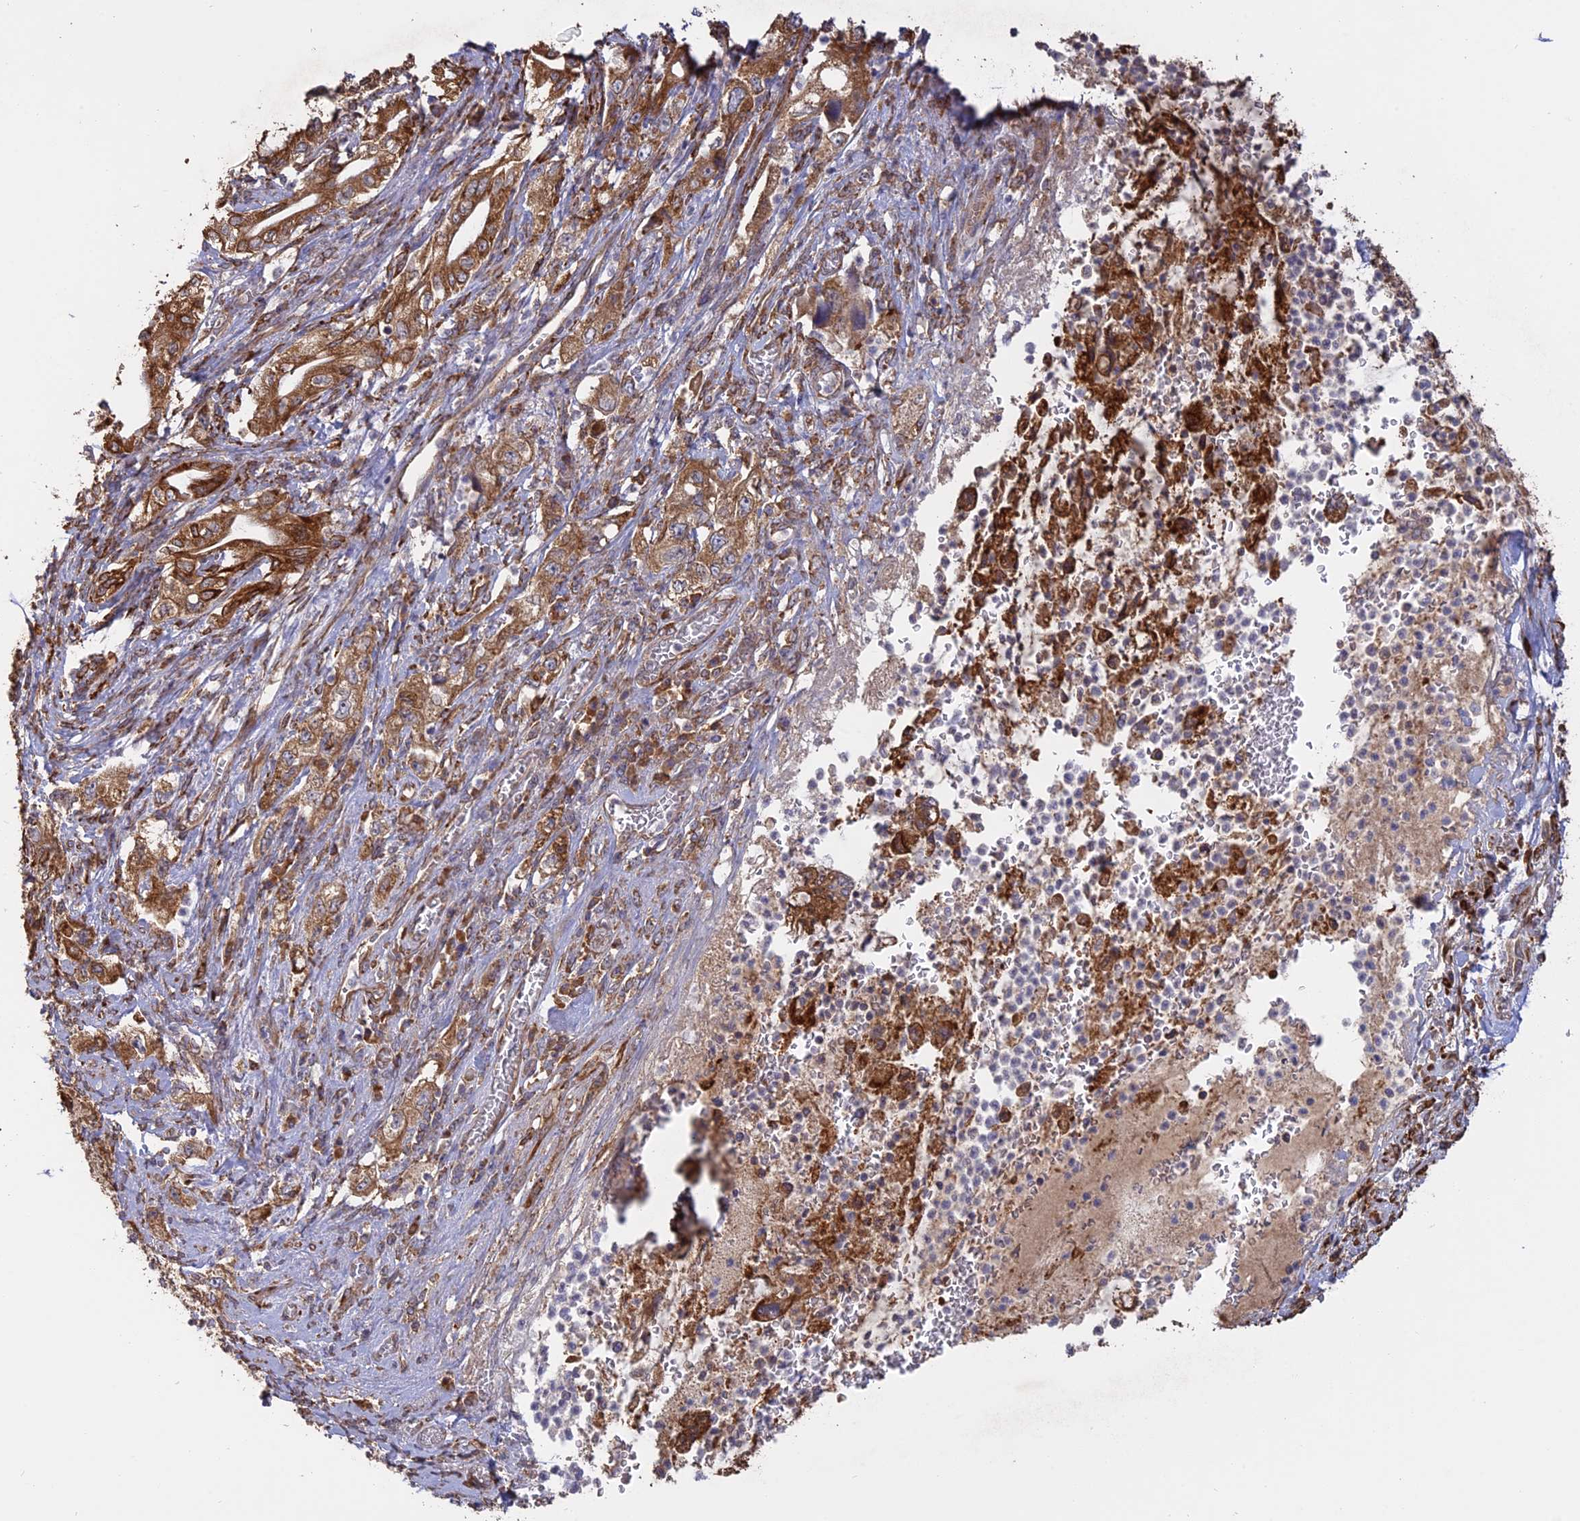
{"staining": {"intensity": "moderate", "quantity": ">75%", "location": "cytoplasmic/membranous"}, "tissue": "pancreatic cancer", "cell_type": "Tumor cells", "image_type": "cancer", "snomed": [{"axis": "morphology", "description": "Adenocarcinoma, NOS"}, {"axis": "topography", "description": "Pancreas"}], "caption": "Tumor cells exhibit moderate cytoplasmic/membranous expression in about >75% of cells in adenocarcinoma (pancreatic). The staining was performed using DAB (3,3'-diaminobenzidine) to visualize the protein expression in brown, while the nuclei were stained in blue with hematoxylin (Magnification: 20x).", "gene": "PPIC", "patient": {"sex": "female", "age": 73}}